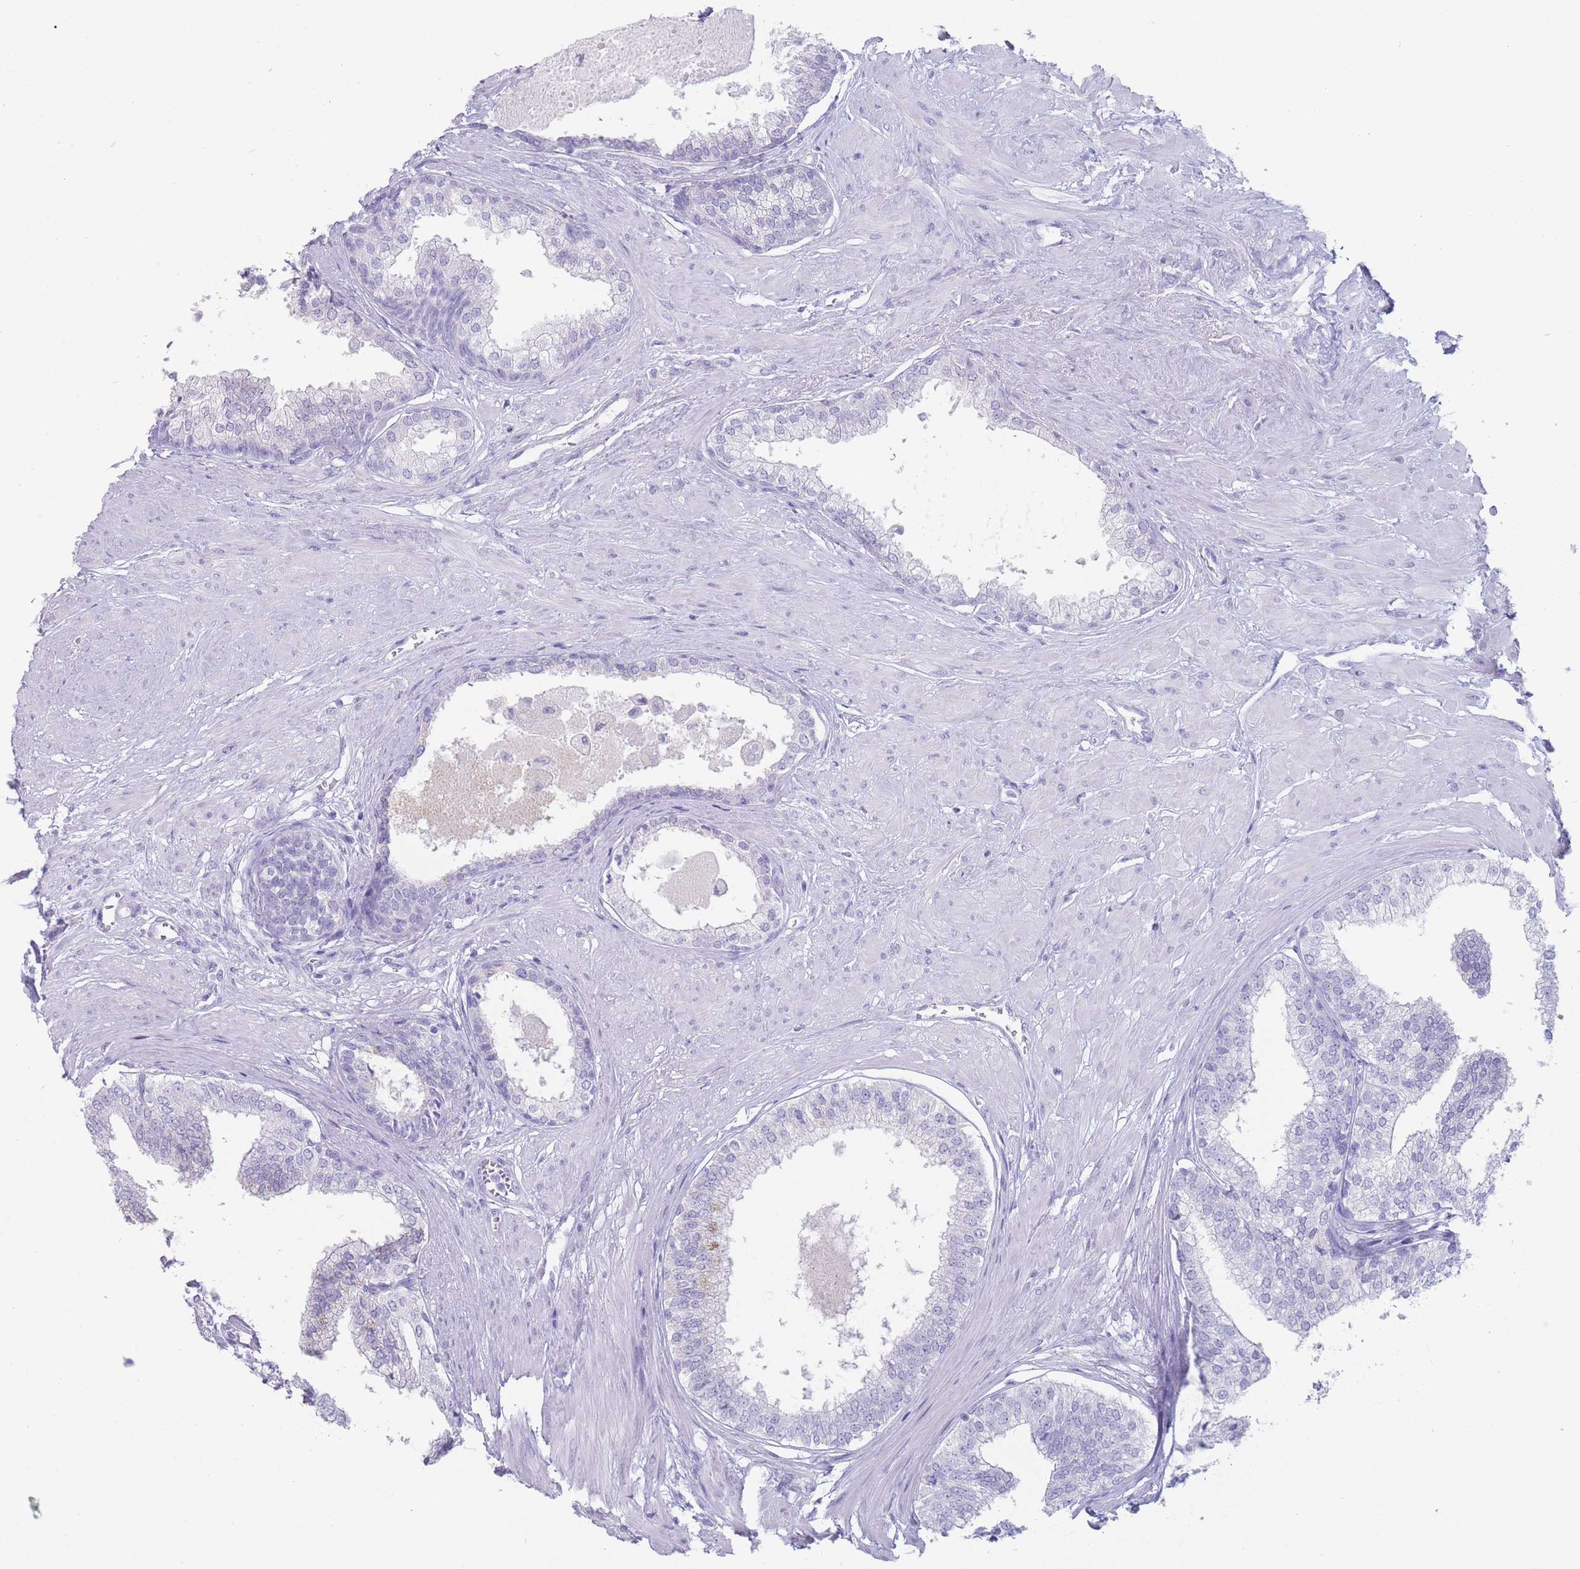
{"staining": {"intensity": "negative", "quantity": "none", "location": "none"}, "tissue": "prostate", "cell_type": "Glandular cells", "image_type": "normal", "snomed": [{"axis": "morphology", "description": "Normal tissue, NOS"}, {"axis": "topography", "description": "Prostate"}], "caption": "DAB immunohistochemical staining of unremarkable human prostate displays no significant expression in glandular cells. (Immunohistochemistry (ihc), brightfield microscopy, high magnification).", "gene": "GPR12", "patient": {"sex": "male", "age": 57}}